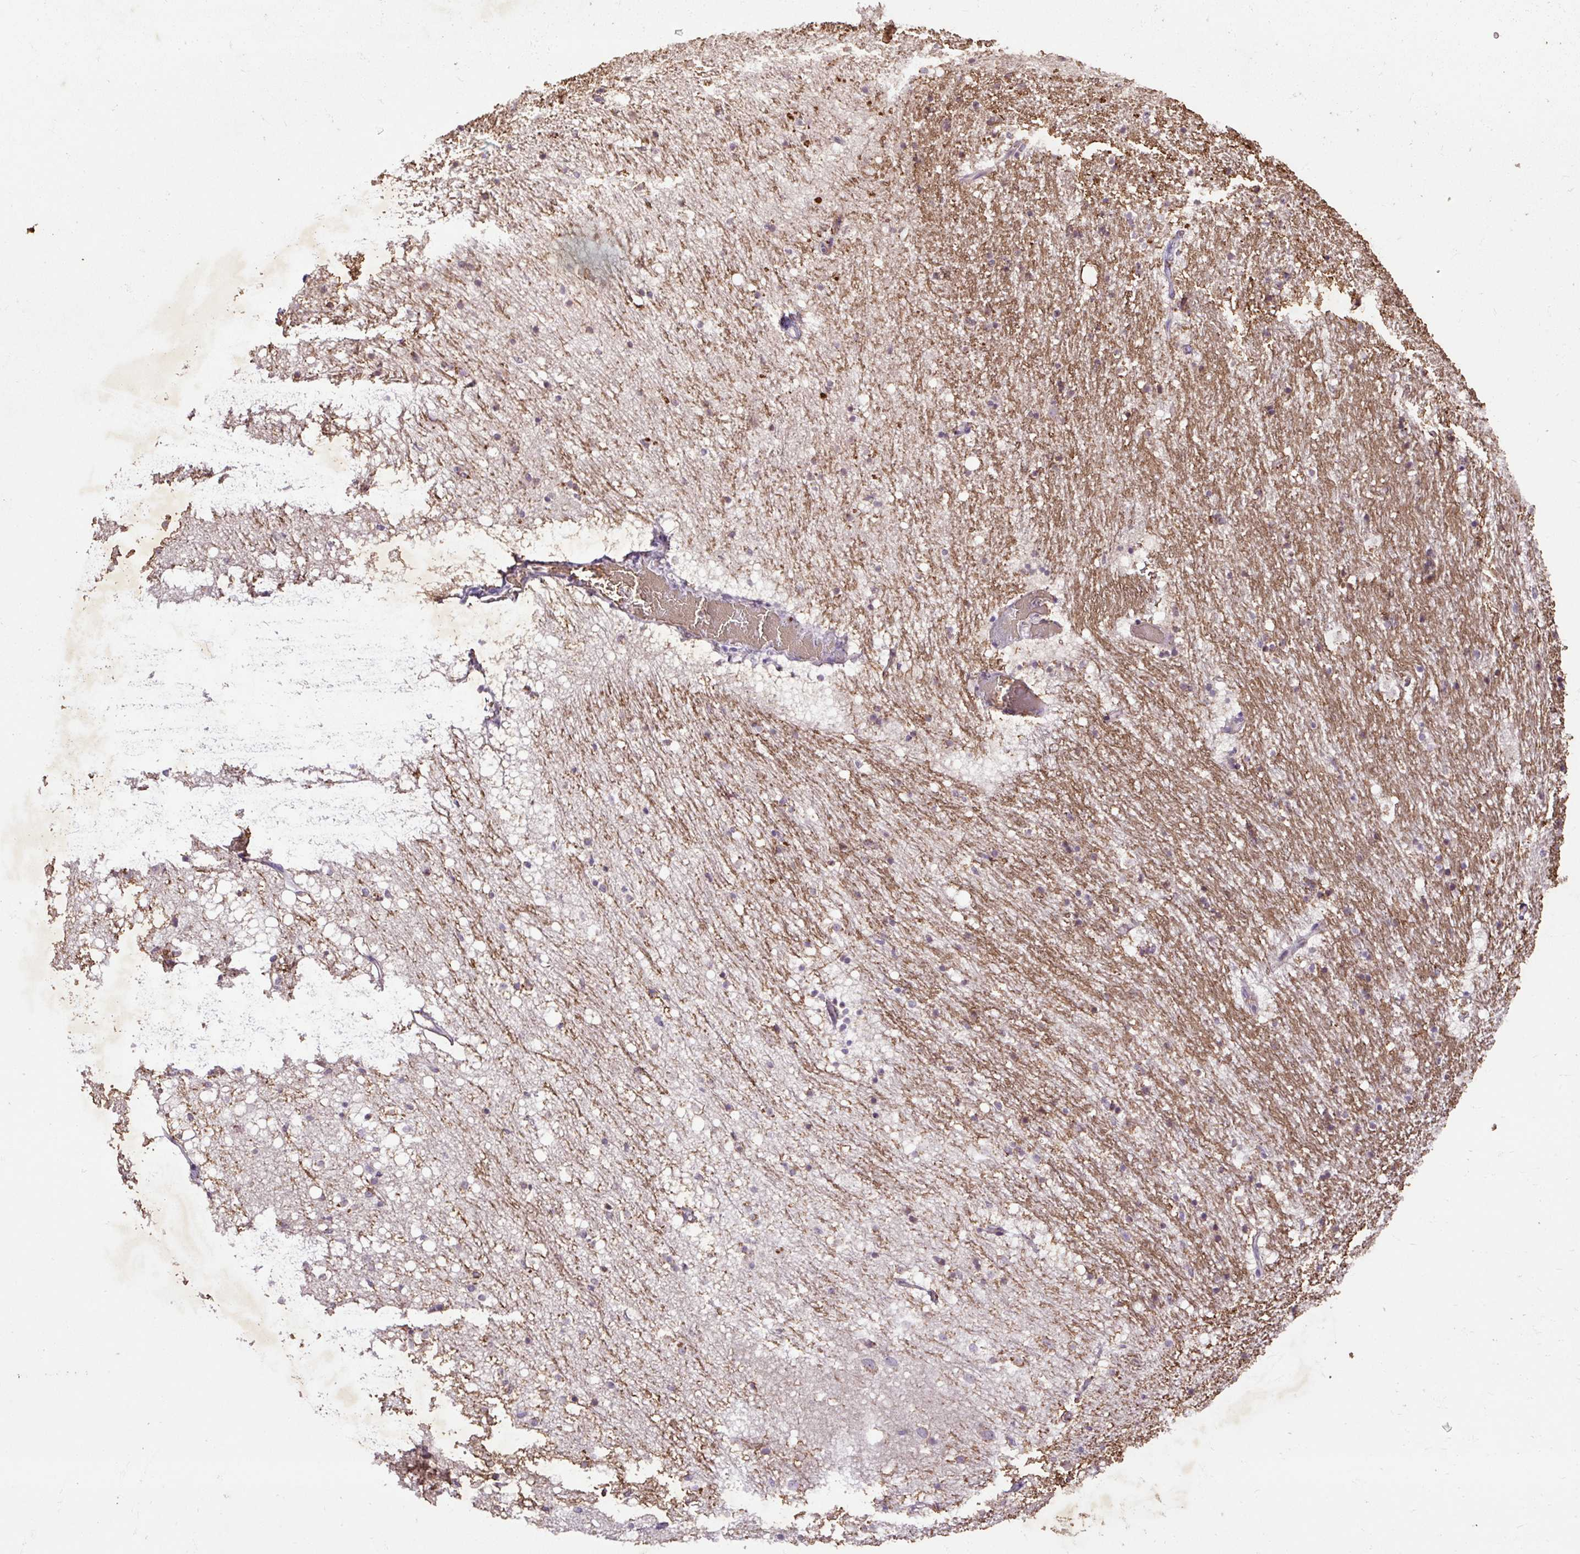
{"staining": {"intensity": "moderate", "quantity": "<25%", "location": "cytoplasmic/membranous"}, "tissue": "caudate", "cell_type": "Glial cells", "image_type": "normal", "snomed": [{"axis": "morphology", "description": "Normal tissue, NOS"}, {"axis": "topography", "description": "Lateral ventricle wall"}], "caption": "Brown immunohistochemical staining in normal human caudate displays moderate cytoplasmic/membranous expression in approximately <25% of glial cells.", "gene": "LRTM2", "patient": {"sex": "male", "age": 37}}